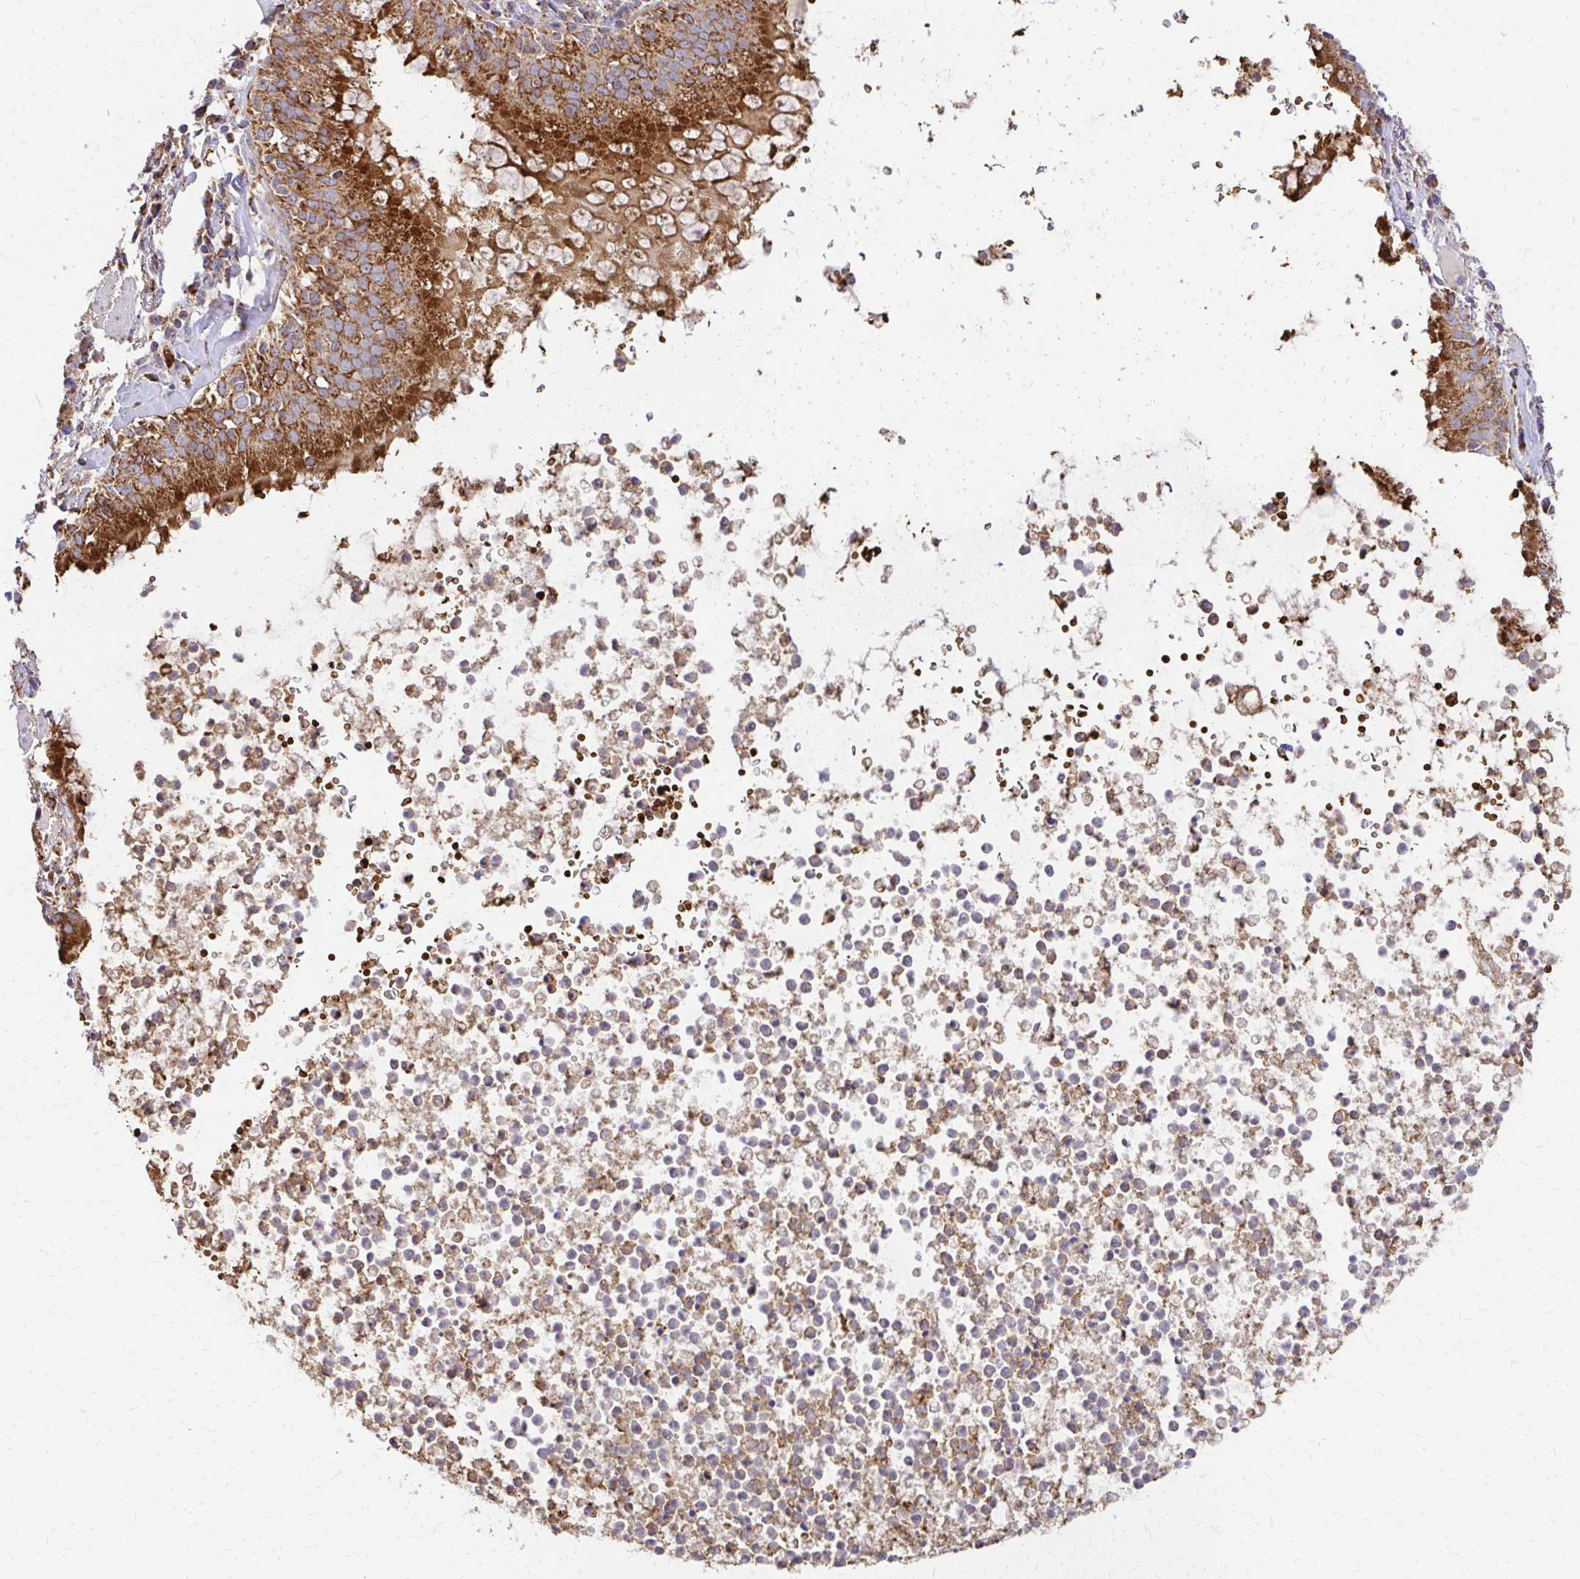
{"staining": {"intensity": "strong", "quantity": ">75%", "location": "cytoplasmic/membranous"}, "tissue": "bronchus", "cell_type": "Respiratory epithelial cells", "image_type": "normal", "snomed": [{"axis": "morphology", "description": "Normal tissue, NOS"}, {"axis": "topography", "description": "Cartilage tissue"}, {"axis": "topography", "description": "Bronchus"}], "caption": "This is a histology image of IHC staining of normal bronchus, which shows strong positivity in the cytoplasmic/membranous of respiratory epithelial cells.", "gene": "MRPL13", "patient": {"sex": "male", "age": 56}}